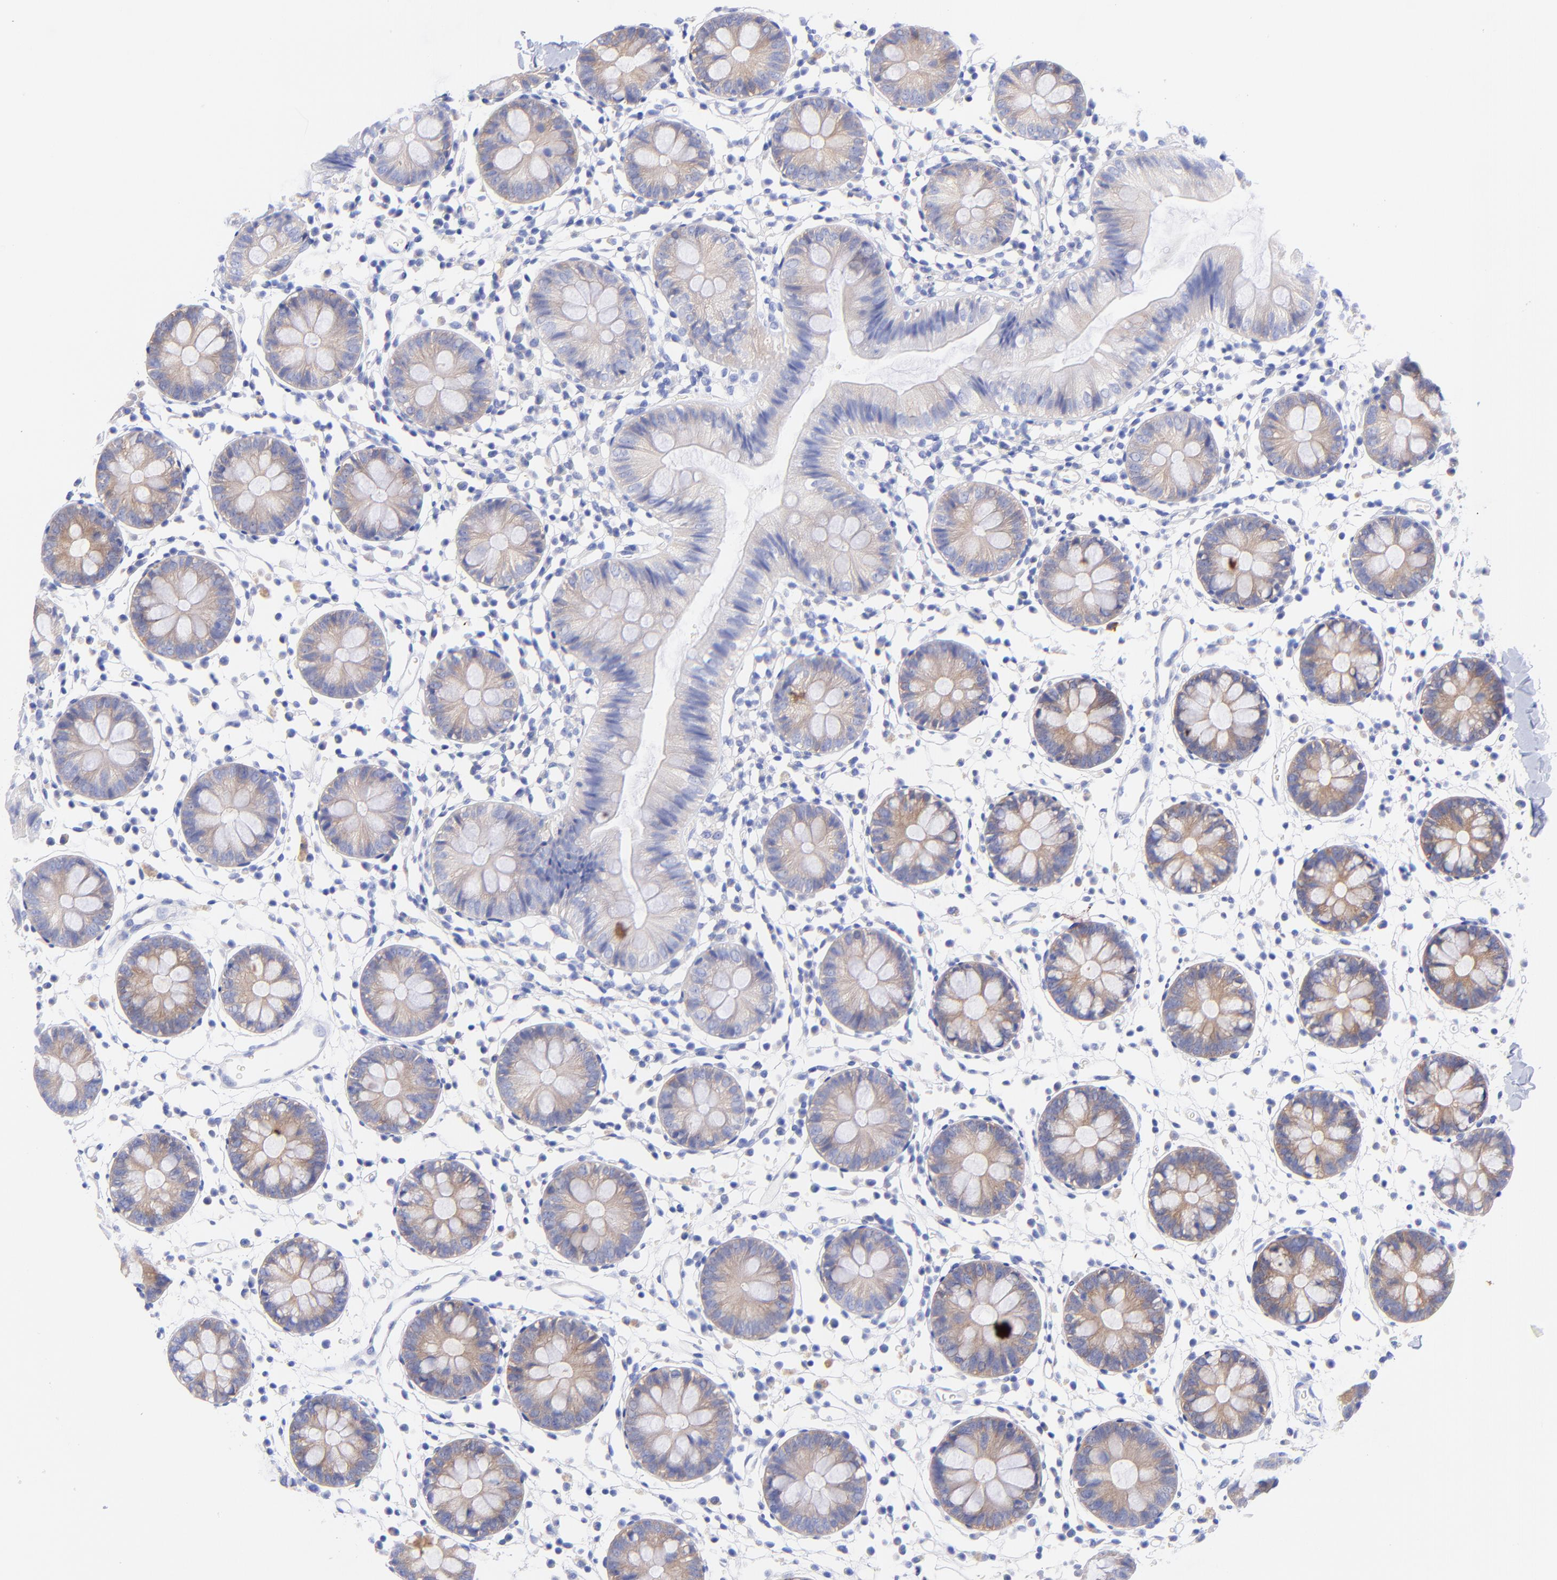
{"staining": {"intensity": "negative", "quantity": "none", "location": "none"}, "tissue": "colon", "cell_type": "Endothelial cells", "image_type": "normal", "snomed": [{"axis": "morphology", "description": "Normal tissue, NOS"}, {"axis": "topography", "description": "Colon"}], "caption": "Endothelial cells are negative for protein expression in normal human colon. The staining is performed using DAB (3,3'-diaminobenzidine) brown chromogen with nuclei counter-stained in using hematoxylin.", "gene": "GPHN", "patient": {"sex": "male", "age": 14}}